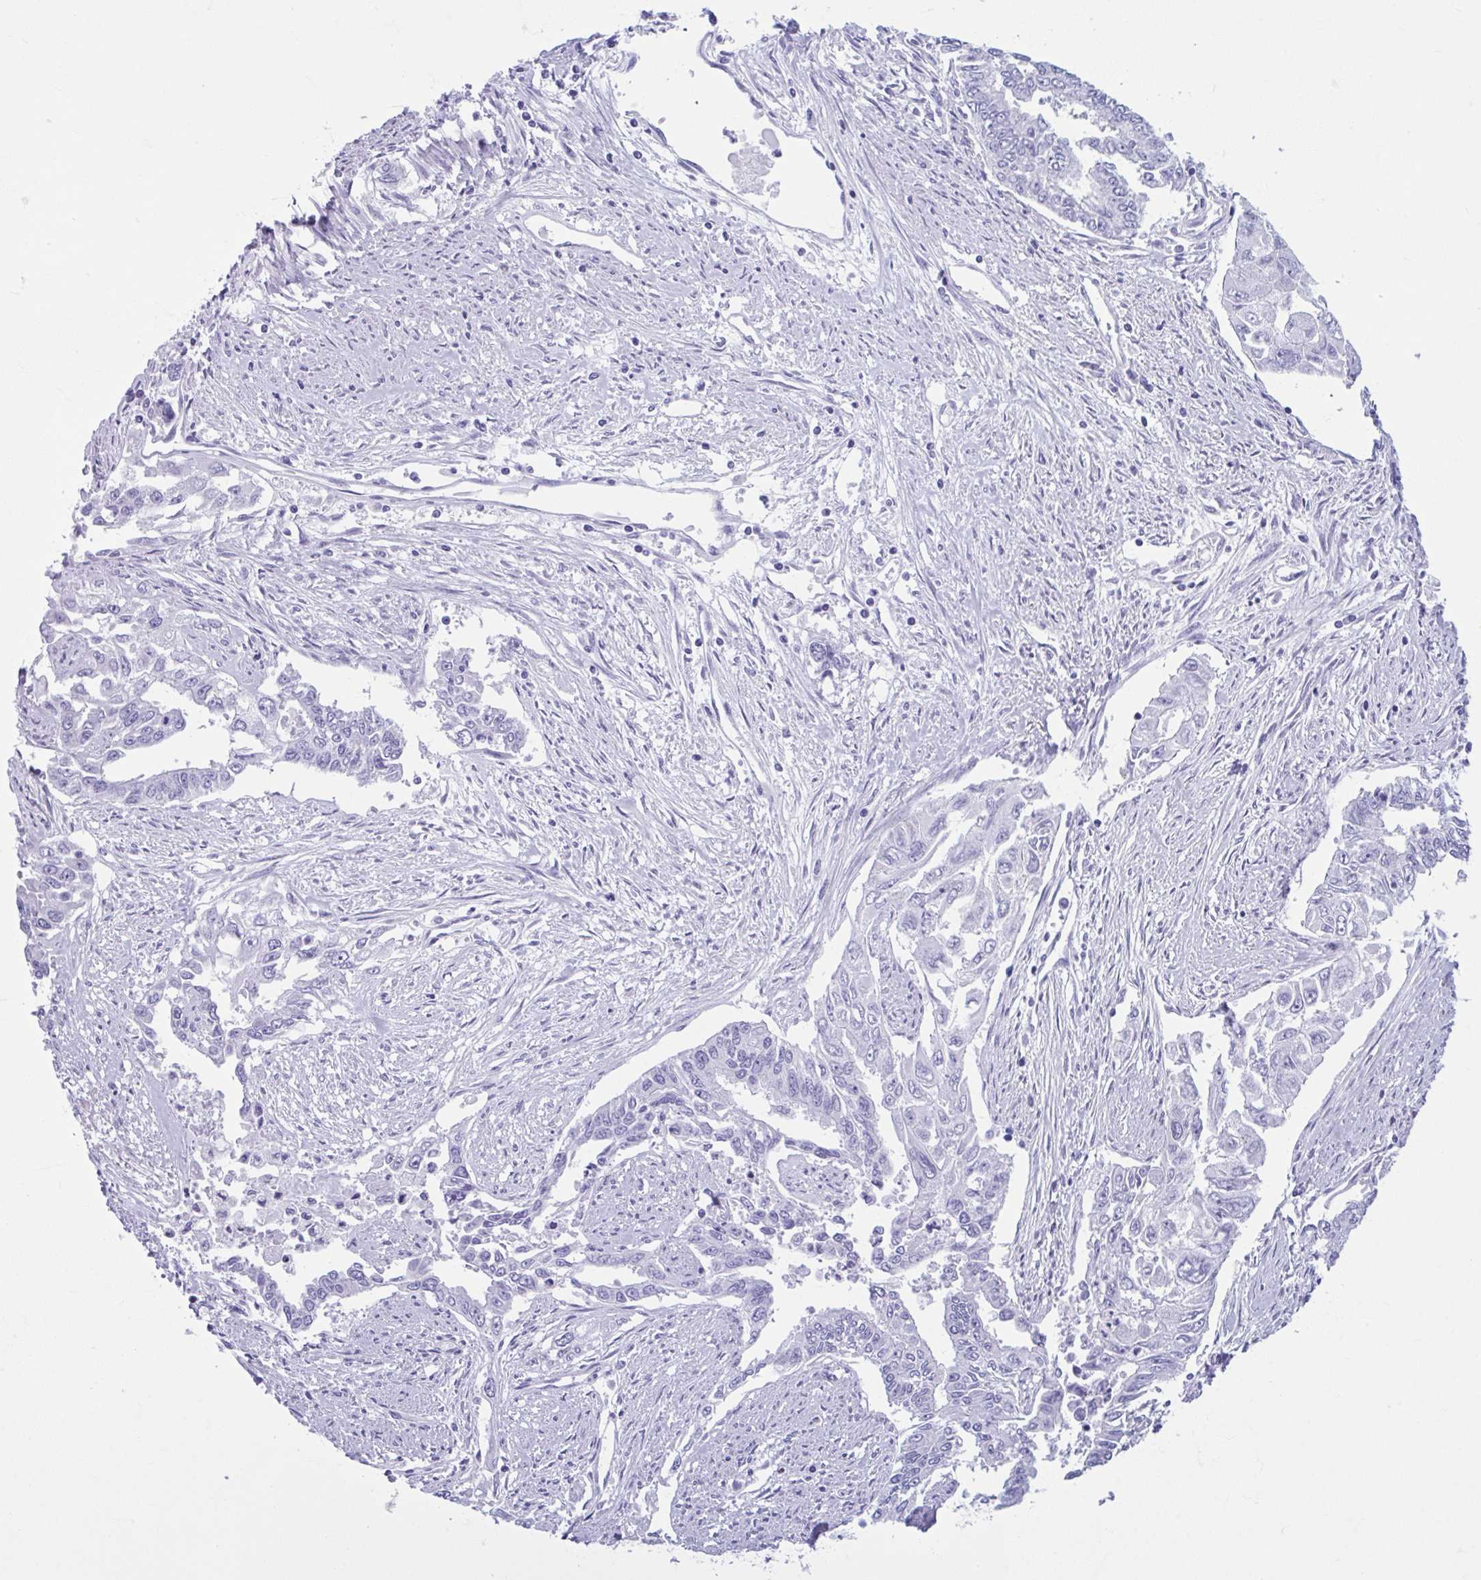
{"staining": {"intensity": "negative", "quantity": "none", "location": "none"}, "tissue": "endometrial cancer", "cell_type": "Tumor cells", "image_type": "cancer", "snomed": [{"axis": "morphology", "description": "Adenocarcinoma, NOS"}, {"axis": "topography", "description": "Uterus"}], "caption": "High magnification brightfield microscopy of endometrial cancer (adenocarcinoma) stained with DAB (brown) and counterstained with hematoxylin (blue): tumor cells show no significant positivity. (DAB immunohistochemistry (IHC) with hematoxylin counter stain).", "gene": "TCEAL3", "patient": {"sex": "female", "age": 59}}